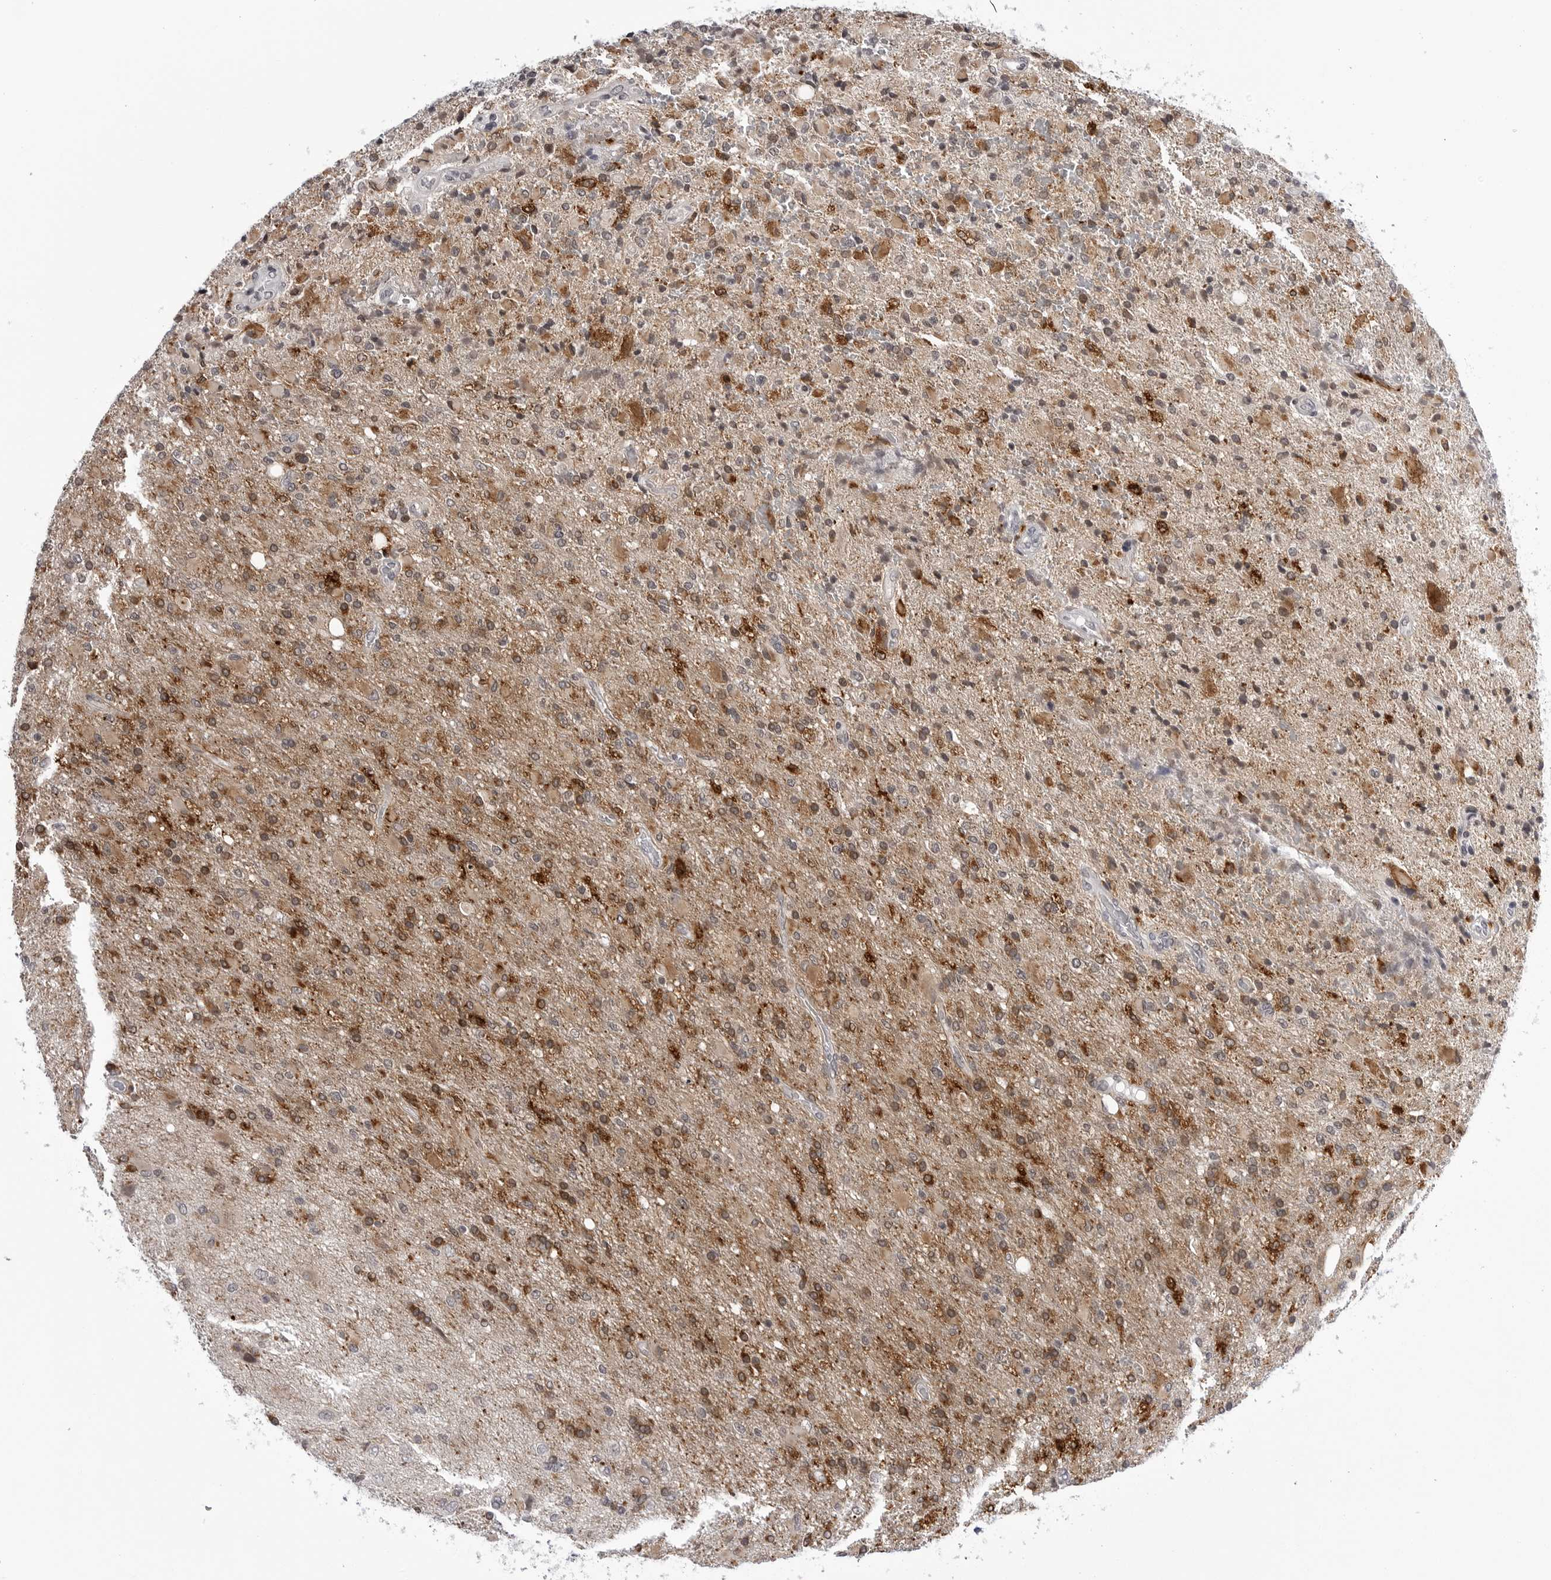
{"staining": {"intensity": "moderate", "quantity": ">75%", "location": "cytoplasmic/membranous"}, "tissue": "glioma", "cell_type": "Tumor cells", "image_type": "cancer", "snomed": [{"axis": "morphology", "description": "Glioma, malignant, High grade"}, {"axis": "topography", "description": "Brain"}], "caption": "Glioma stained with a brown dye displays moderate cytoplasmic/membranous positive expression in about >75% of tumor cells.", "gene": "CDK20", "patient": {"sex": "male", "age": 71}}